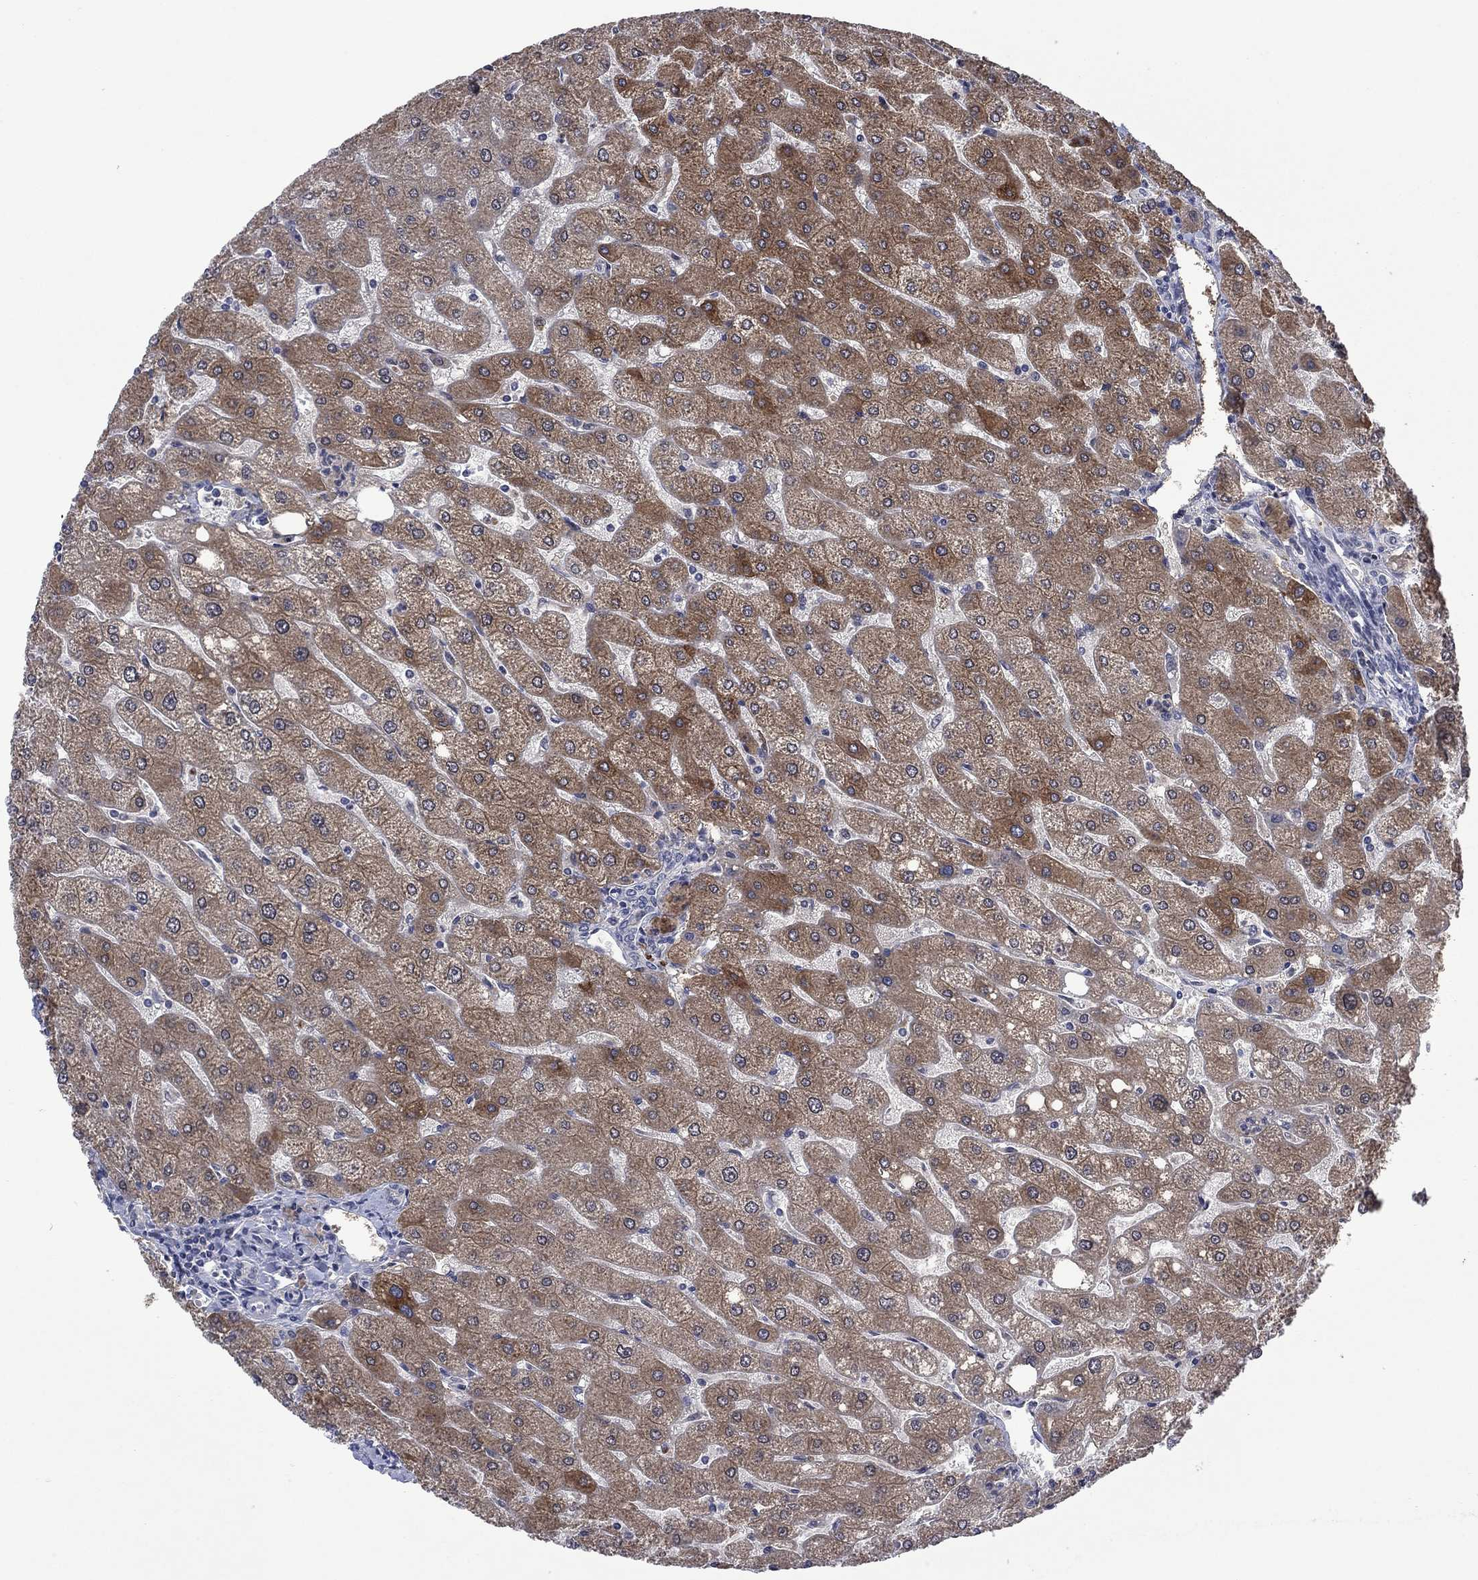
{"staining": {"intensity": "negative", "quantity": "none", "location": "none"}, "tissue": "liver", "cell_type": "Cholangiocytes", "image_type": "normal", "snomed": [{"axis": "morphology", "description": "Normal tissue, NOS"}, {"axis": "topography", "description": "Liver"}], "caption": "Immunohistochemical staining of benign human liver shows no significant positivity in cholangiocytes.", "gene": "AGL", "patient": {"sex": "male", "age": 67}}